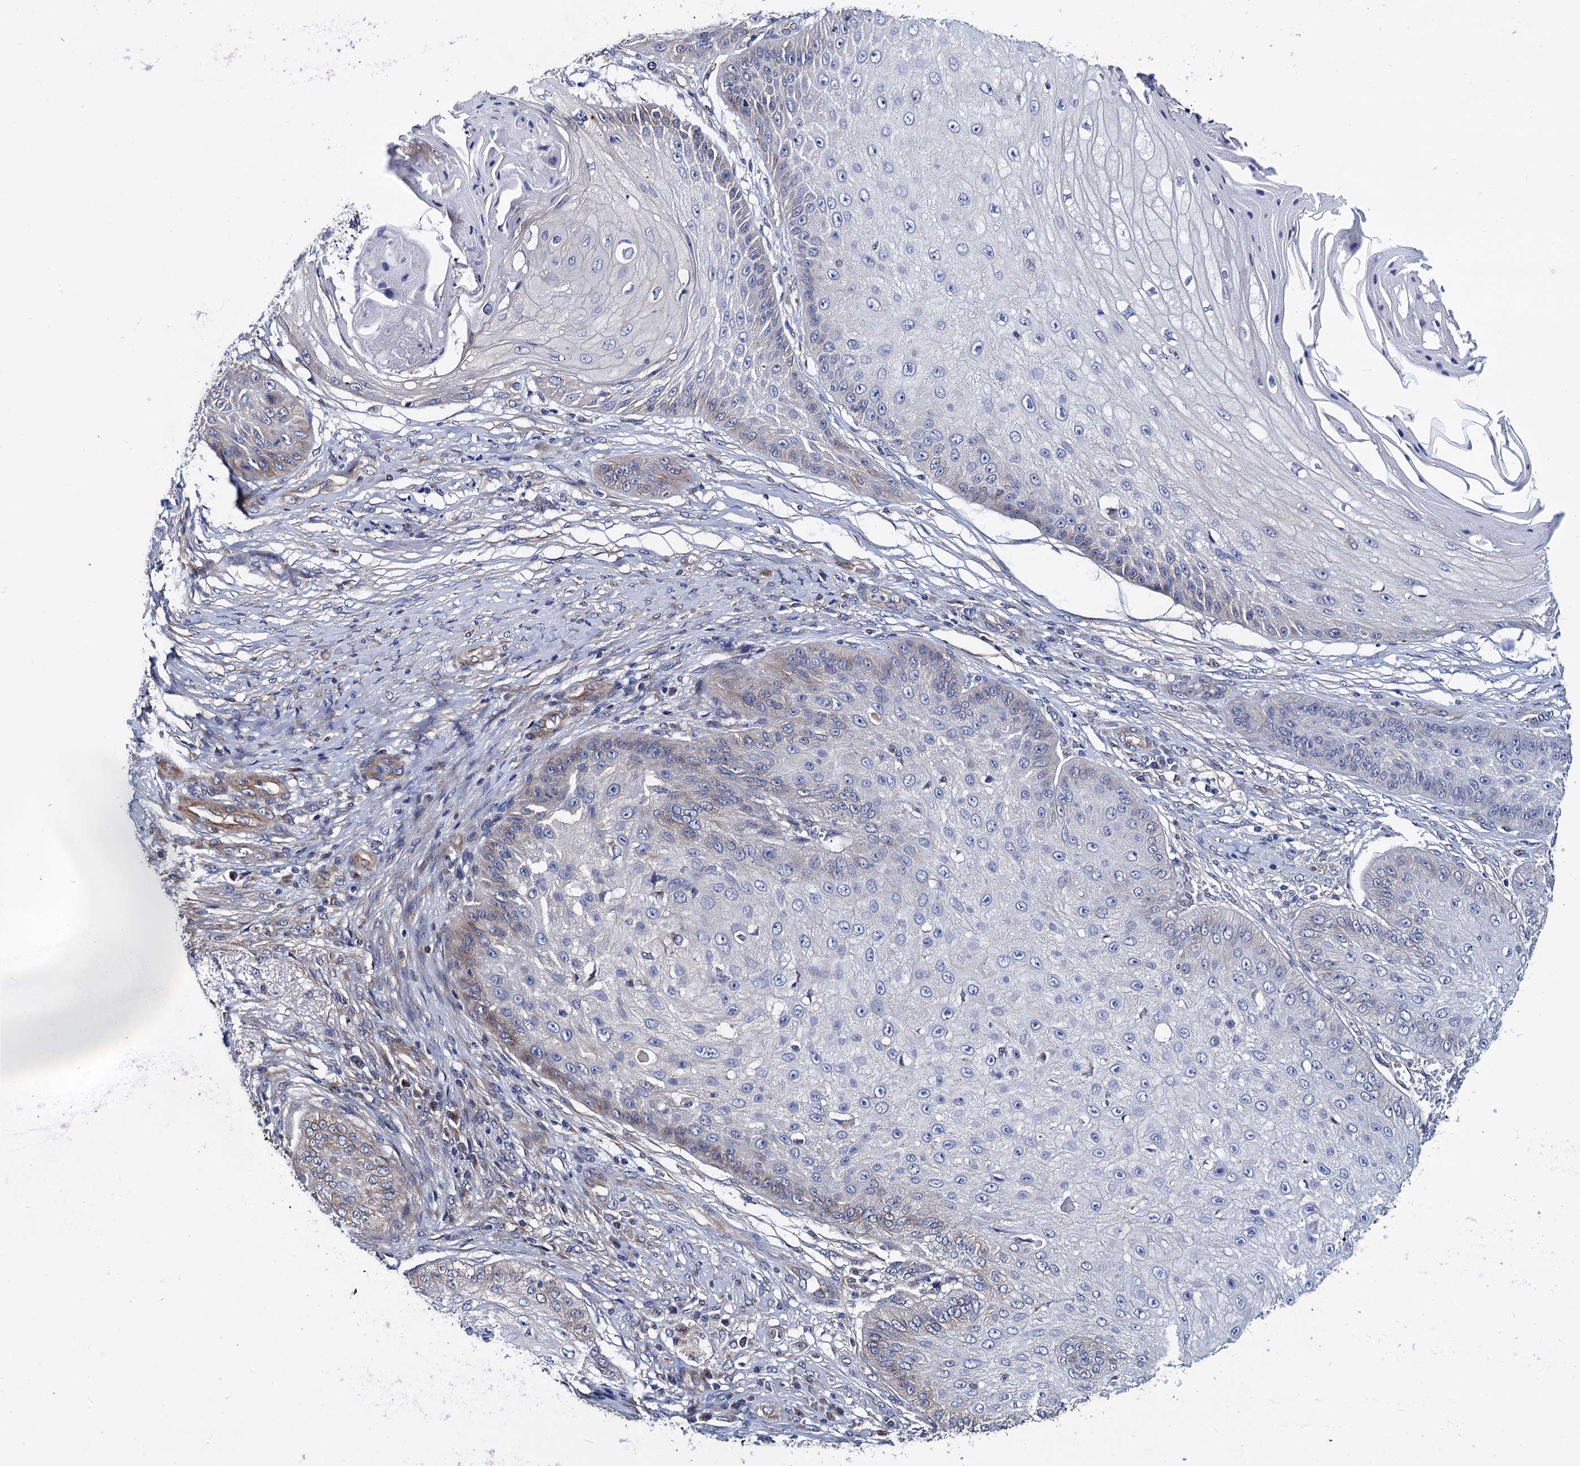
{"staining": {"intensity": "negative", "quantity": "none", "location": "none"}, "tissue": "skin cancer", "cell_type": "Tumor cells", "image_type": "cancer", "snomed": [{"axis": "morphology", "description": "Squamous cell carcinoma, NOS"}, {"axis": "topography", "description": "Skin"}], "caption": "The immunohistochemistry (IHC) photomicrograph has no significant positivity in tumor cells of skin squamous cell carcinoma tissue.", "gene": "ZDHHC18", "patient": {"sex": "male", "age": 70}}